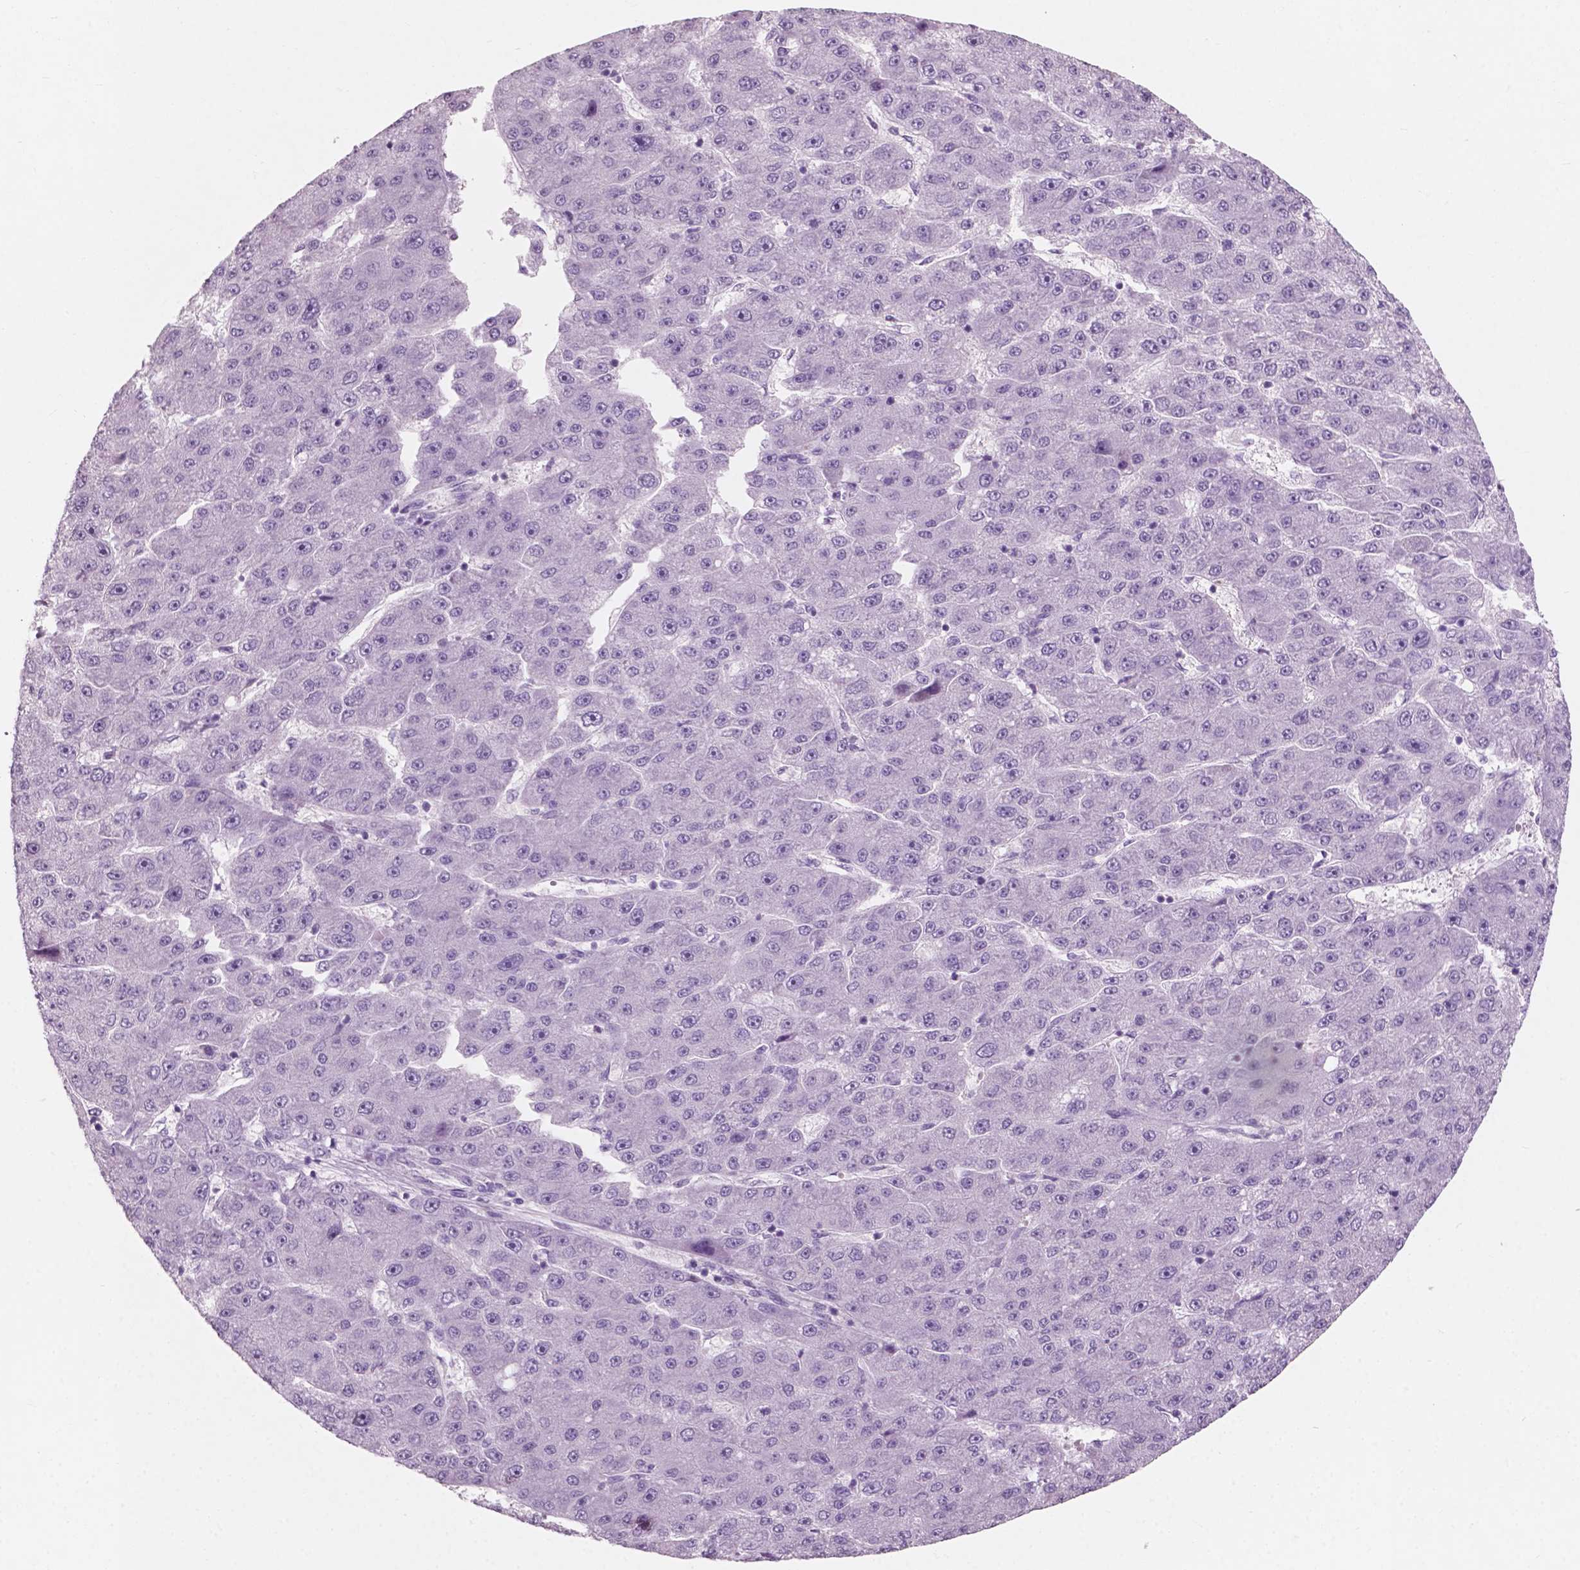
{"staining": {"intensity": "negative", "quantity": "none", "location": "none"}, "tissue": "liver cancer", "cell_type": "Tumor cells", "image_type": "cancer", "snomed": [{"axis": "morphology", "description": "Carcinoma, Hepatocellular, NOS"}, {"axis": "topography", "description": "Liver"}], "caption": "DAB immunohistochemical staining of human liver hepatocellular carcinoma exhibits no significant expression in tumor cells. (DAB IHC, high magnification).", "gene": "AWAT1", "patient": {"sex": "male", "age": 67}}